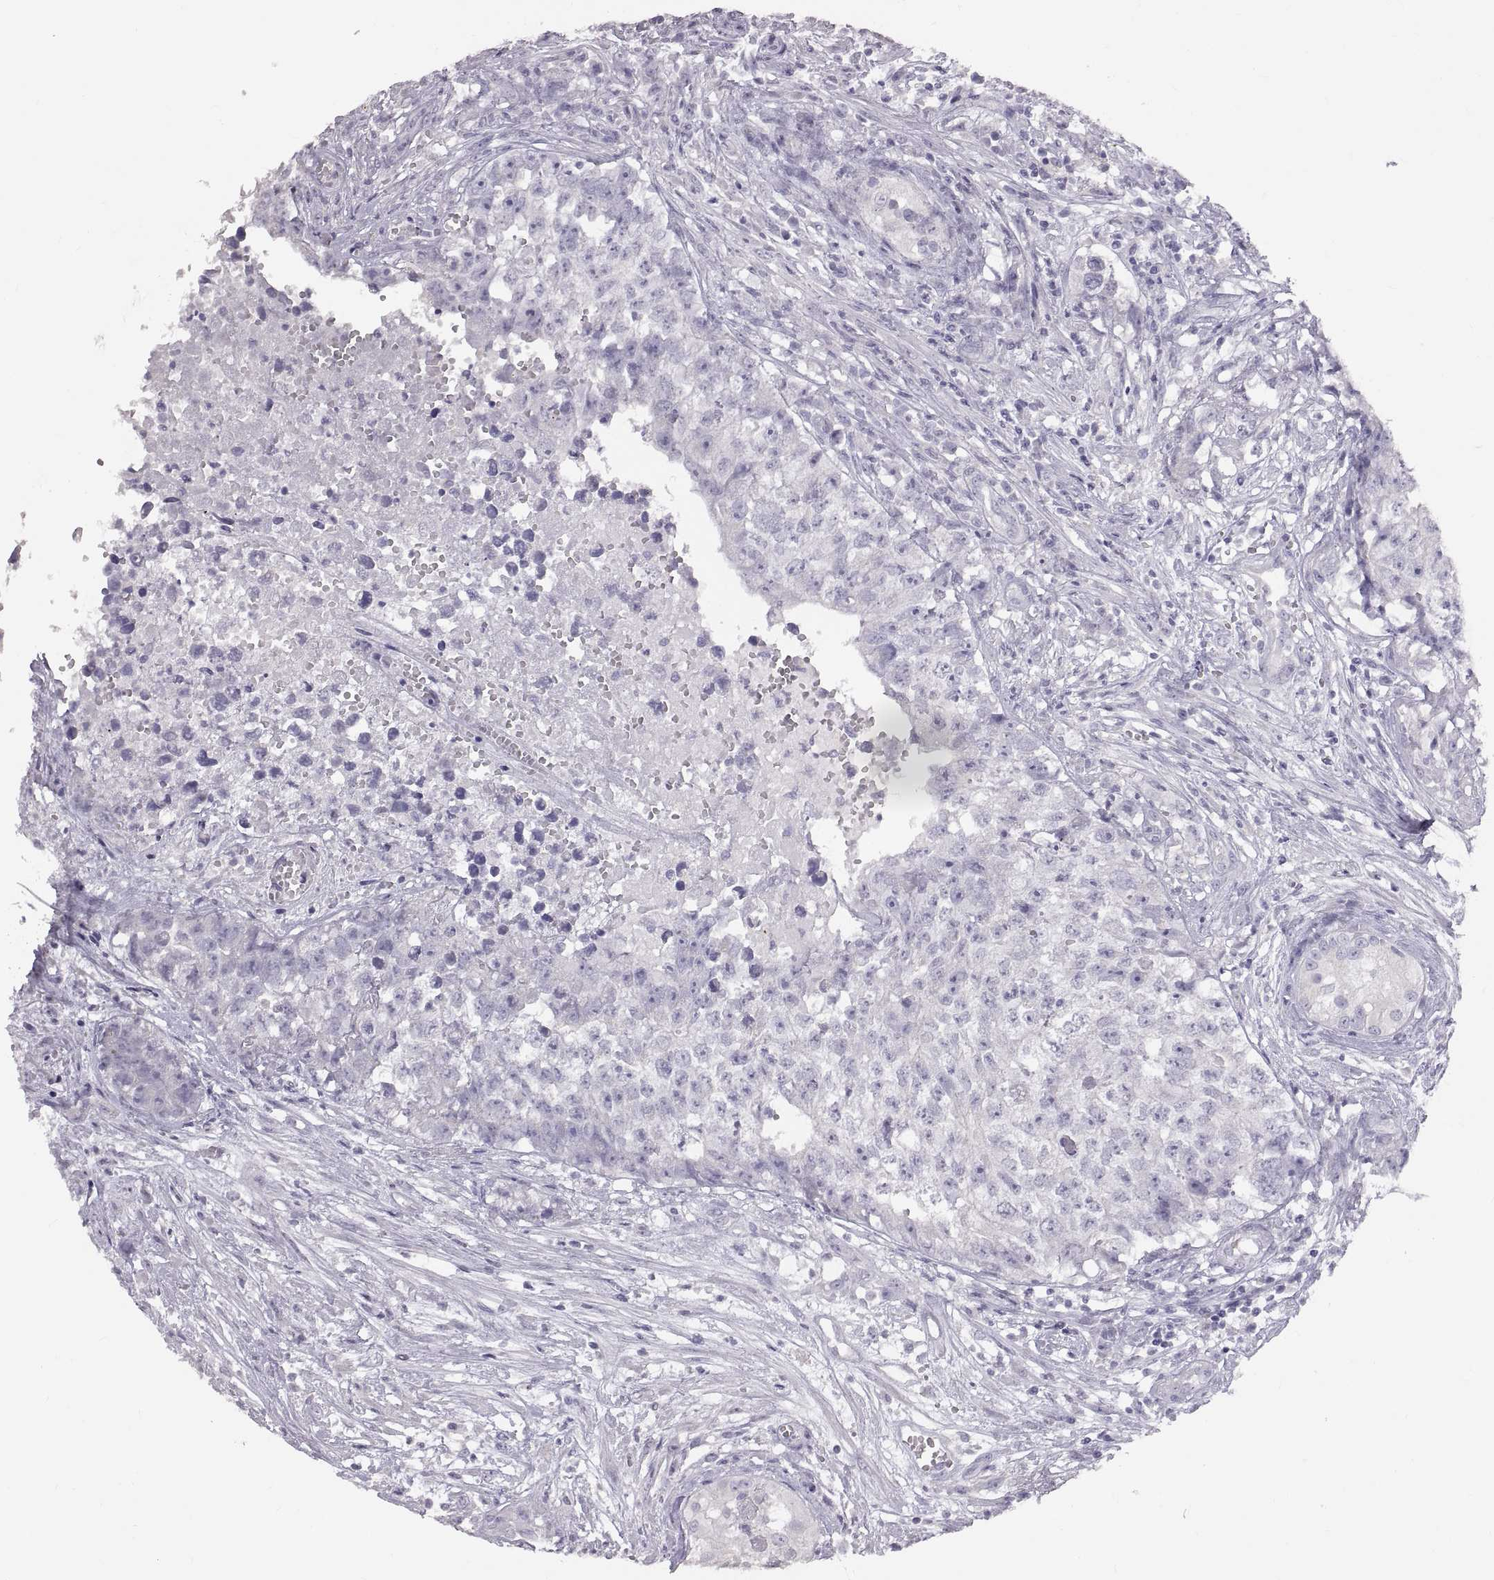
{"staining": {"intensity": "negative", "quantity": "none", "location": "none"}, "tissue": "testis cancer", "cell_type": "Tumor cells", "image_type": "cancer", "snomed": [{"axis": "morphology", "description": "Seminoma, NOS"}, {"axis": "morphology", "description": "Carcinoma, Embryonal, NOS"}, {"axis": "topography", "description": "Testis"}], "caption": "A micrograph of testis cancer (seminoma) stained for a protein displays no brown staining in tumor cells. Brightfield microscopy of immunohistochemistry stained with DAB (3,3'-diaminobenzidine) (brown) and hematoxylin (blue), captured at high magnification.", "gene": "WBP2NL", "patient": {"sex": "male", "age": 22}}